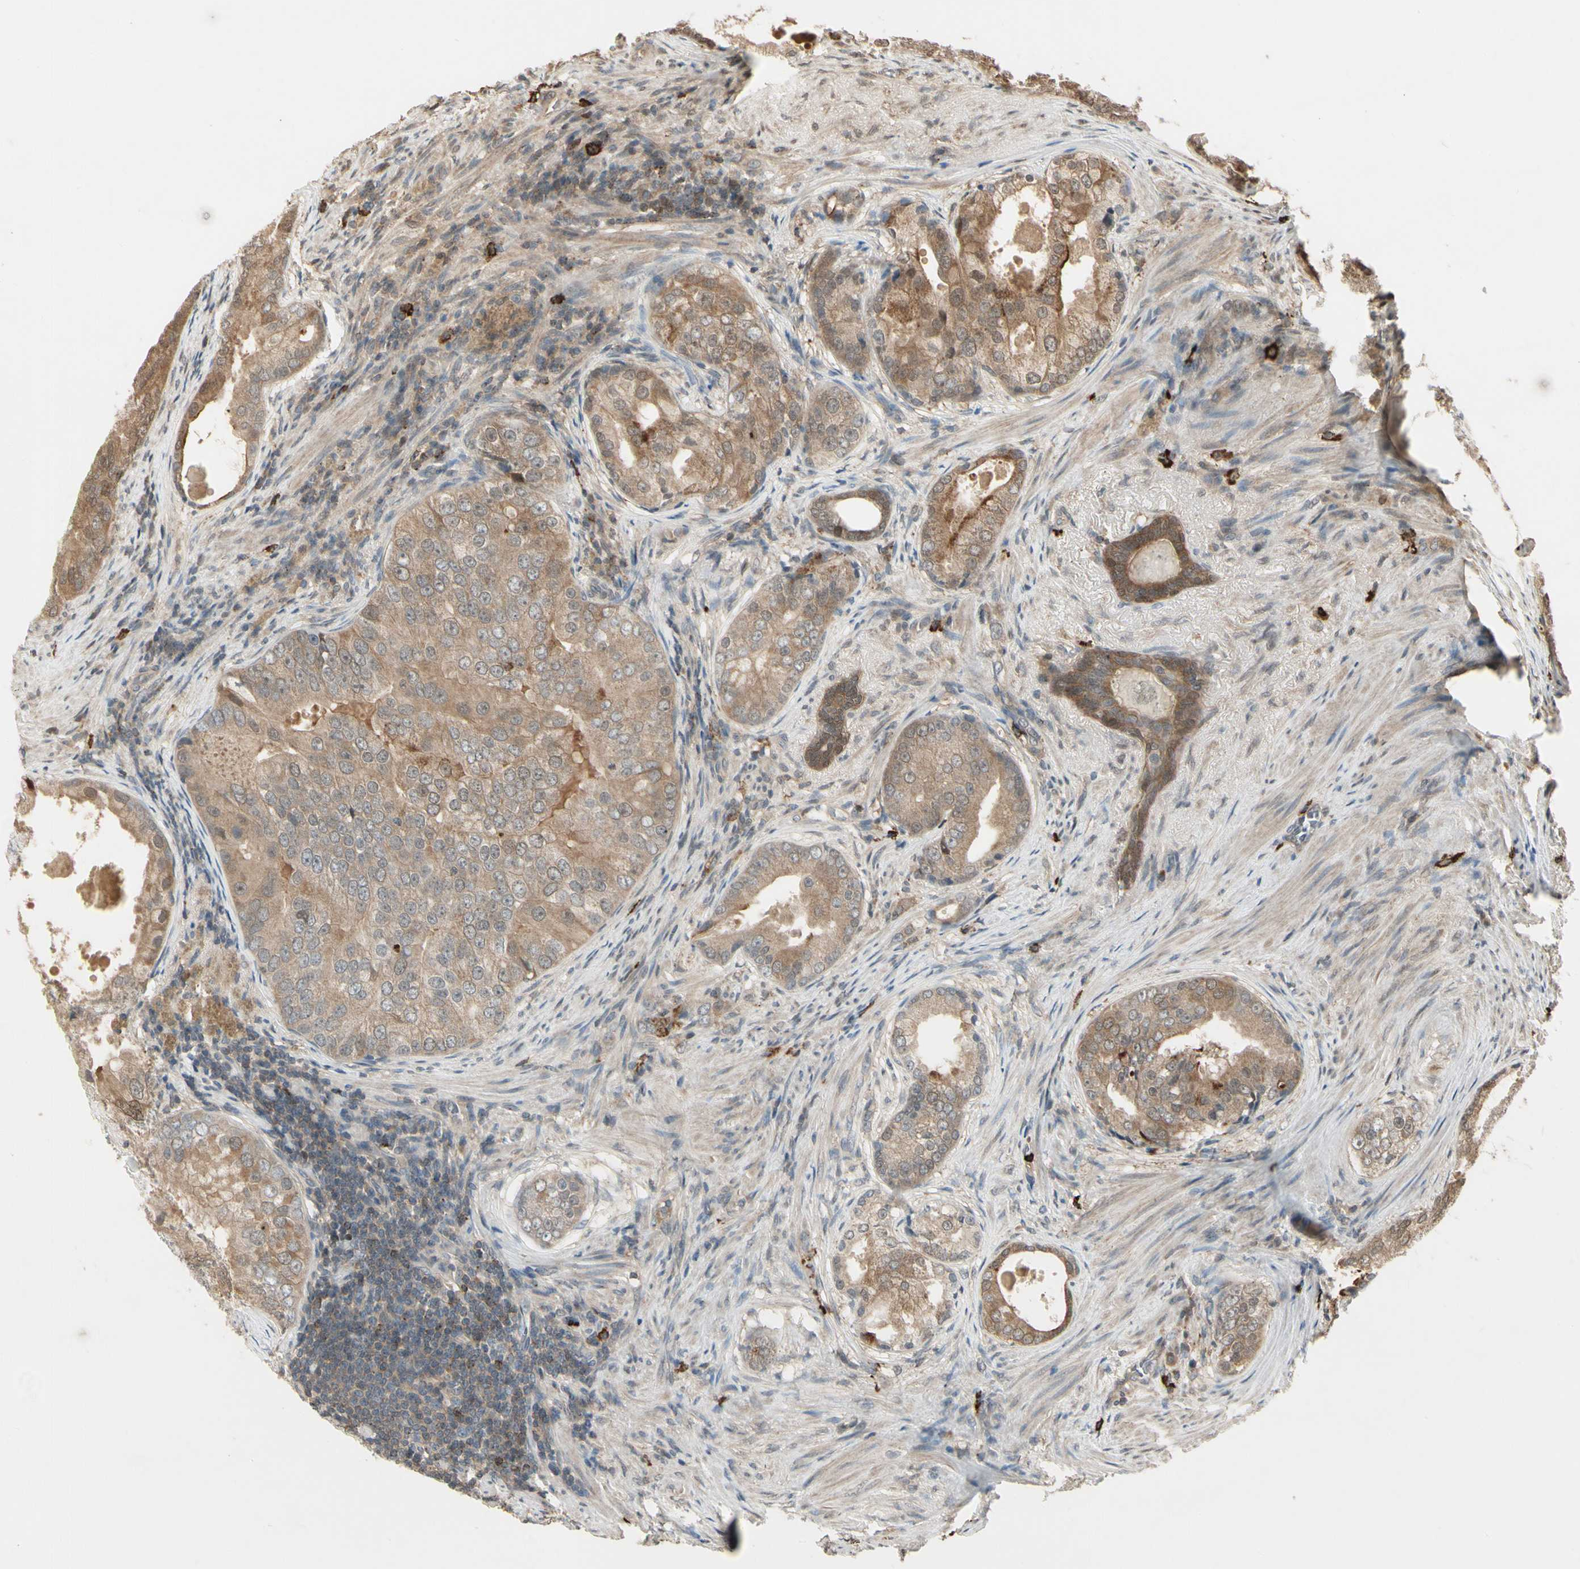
{"staining": {"intensity": "moderate", "quantity": ">75%", "location": "cytoplasmic/membranous"}, "tissue": "prostate cancer", "cell_type": "Tumor cells", "image_type": "cancer", "snomed": [{"axis": "morphology", "description": "Adenocarcinoma, High grade"}, {"axis": "topography", "description": "Prostate"}], "caption": "Protein staining of adenocarcinoma (high-grade) (prostate) tissue shows moderate cytoplasmic/membranous staining in approximately >75% of tumor cells. (IHC, brightfield microscopy, high magnification).", "gene": "EVC", "patient": {"sex": "male", "age": 66}}